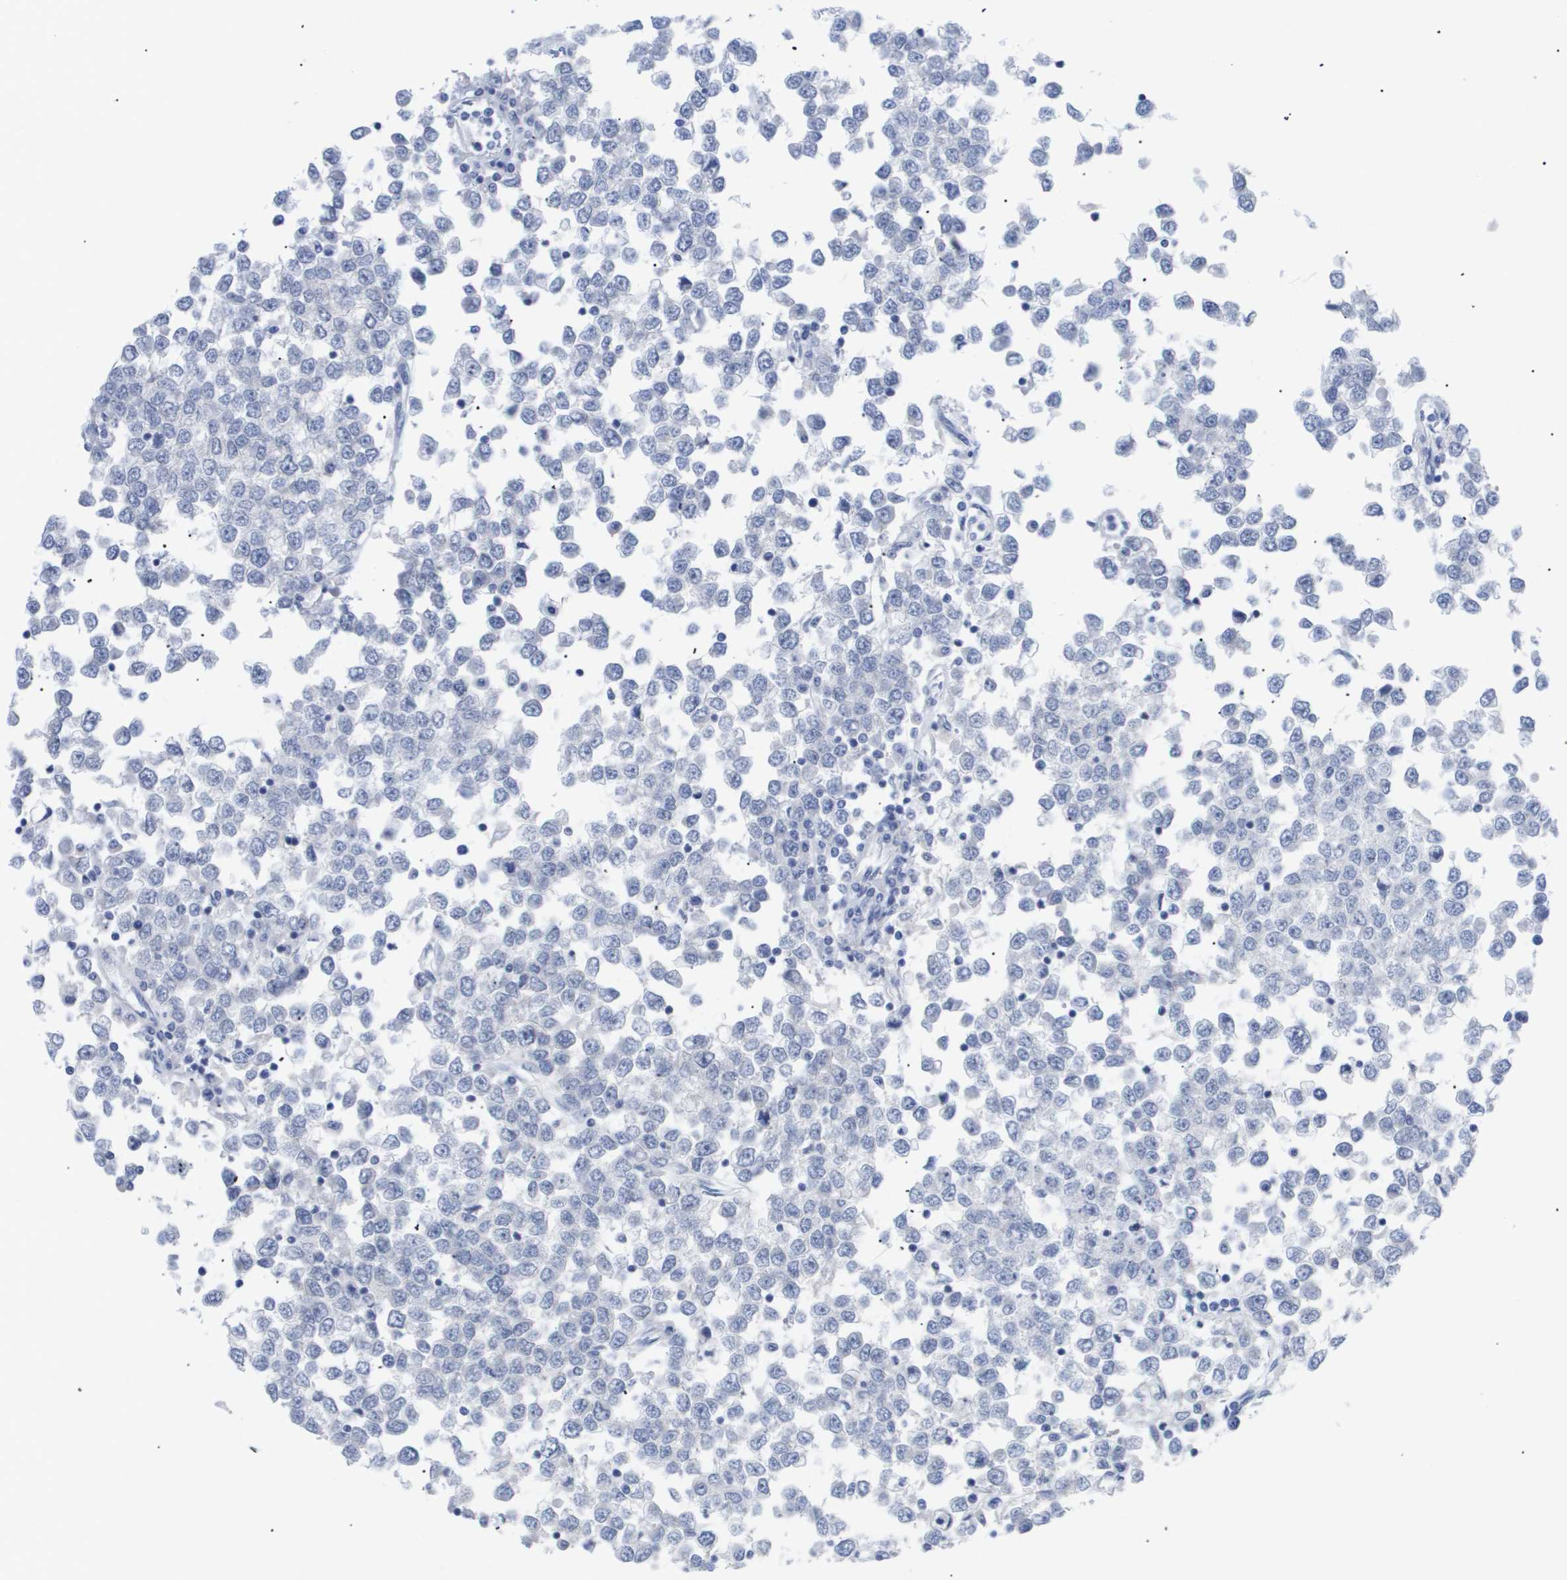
{"staining": {"intensity": "negative", "quantity": "none", "location": "none"}, "tissue": "testis cancer", "cell_type": "Tumor cells", "image_type": "cancer", "snomed": [{"axis": "morphology", "description": "Seminoma, NOS"}, {"axis": "topography", "description": "Testis"}], "caption": "Immunohistochemical staining of human testis cancer exhibits no significant expression in tumor cells.", "gene": "CAV3", "patient": {"sex": "male", "age": 65}}